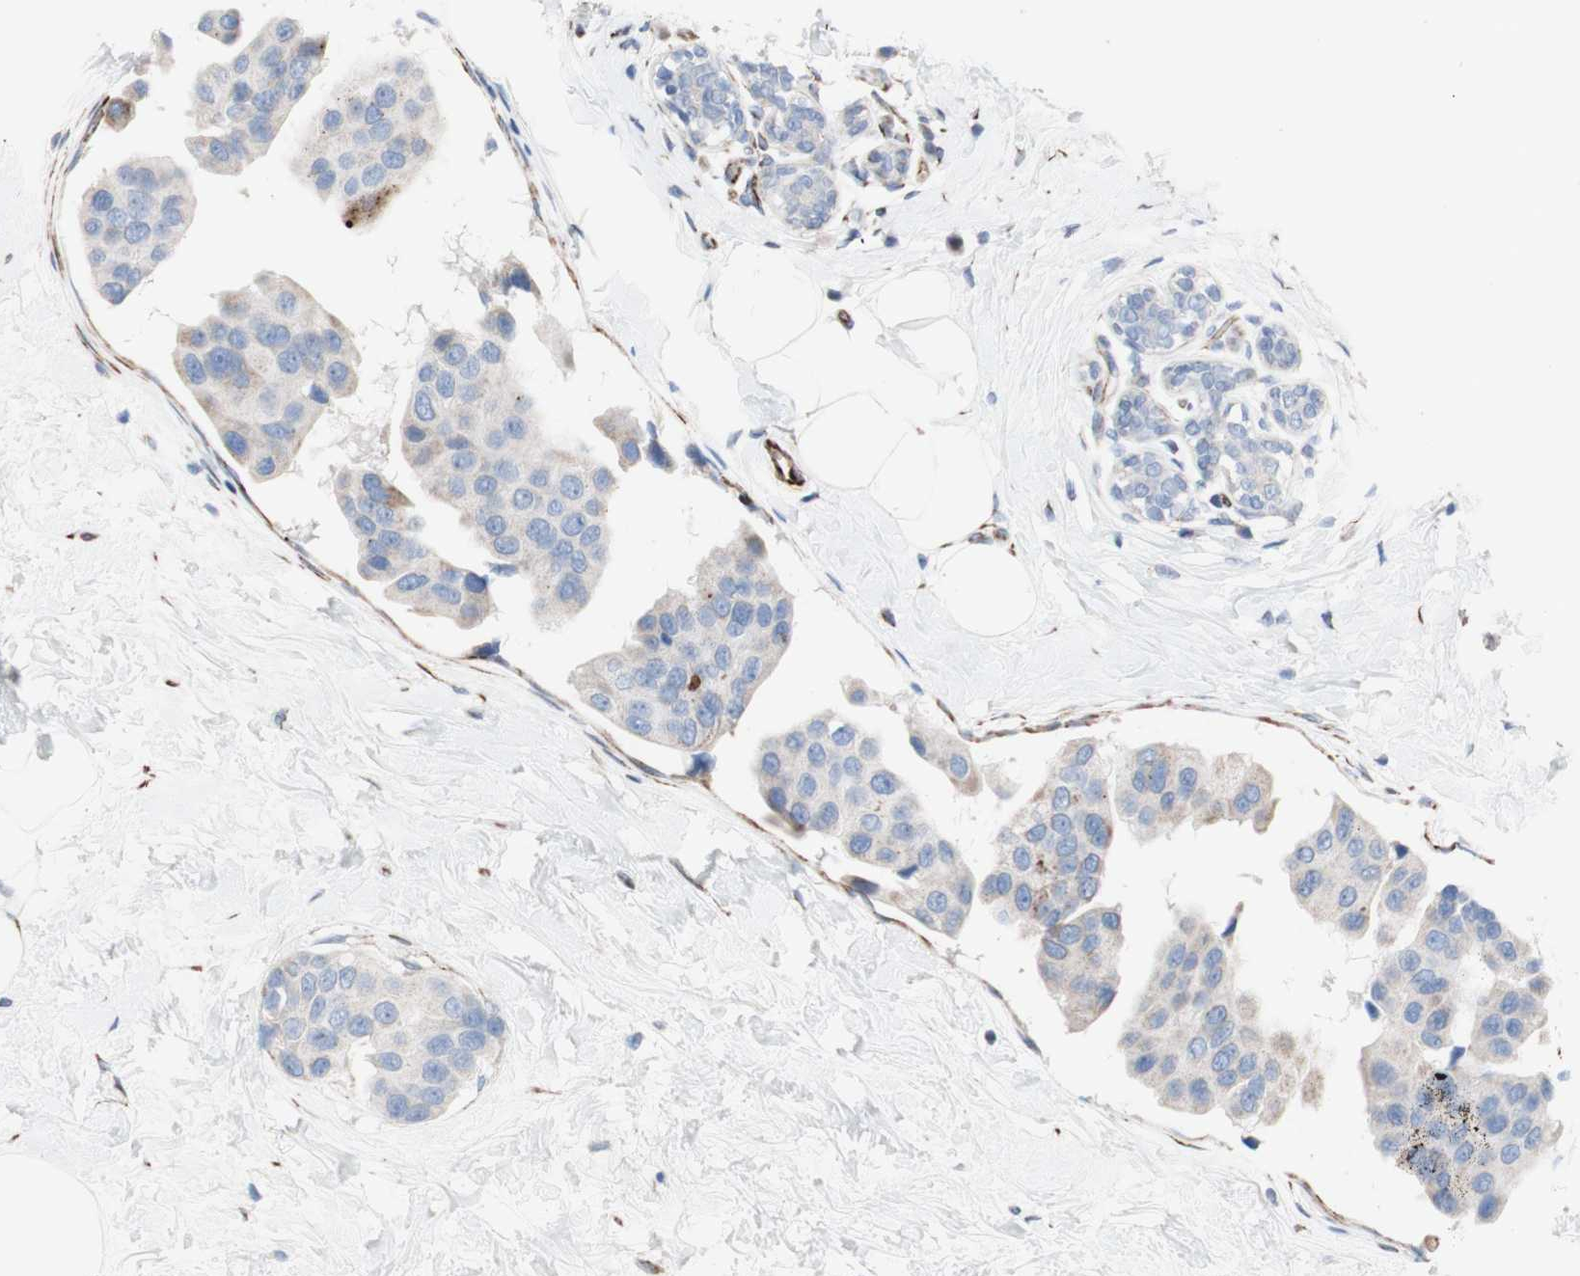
{"staining": {"intensity": "negative", "quantity": "none", "location": "none"}, "tissue": "breast cancer", "cell_type": "Tumor cells", "image_type": "cancer", "snomed": [{"axis": "morphology", "description": "Normal tissue, NOS"}, {"axis": "morphology", "description": "Duct carcinoma"}, {"axis": "topography", "description": "Breast"}], "caption": "The micrograph reveals no significant positivity in tumor cells of breast cancer.", "gene": "AGPAT5", "patient": {"sex": "female", "age": 39}}